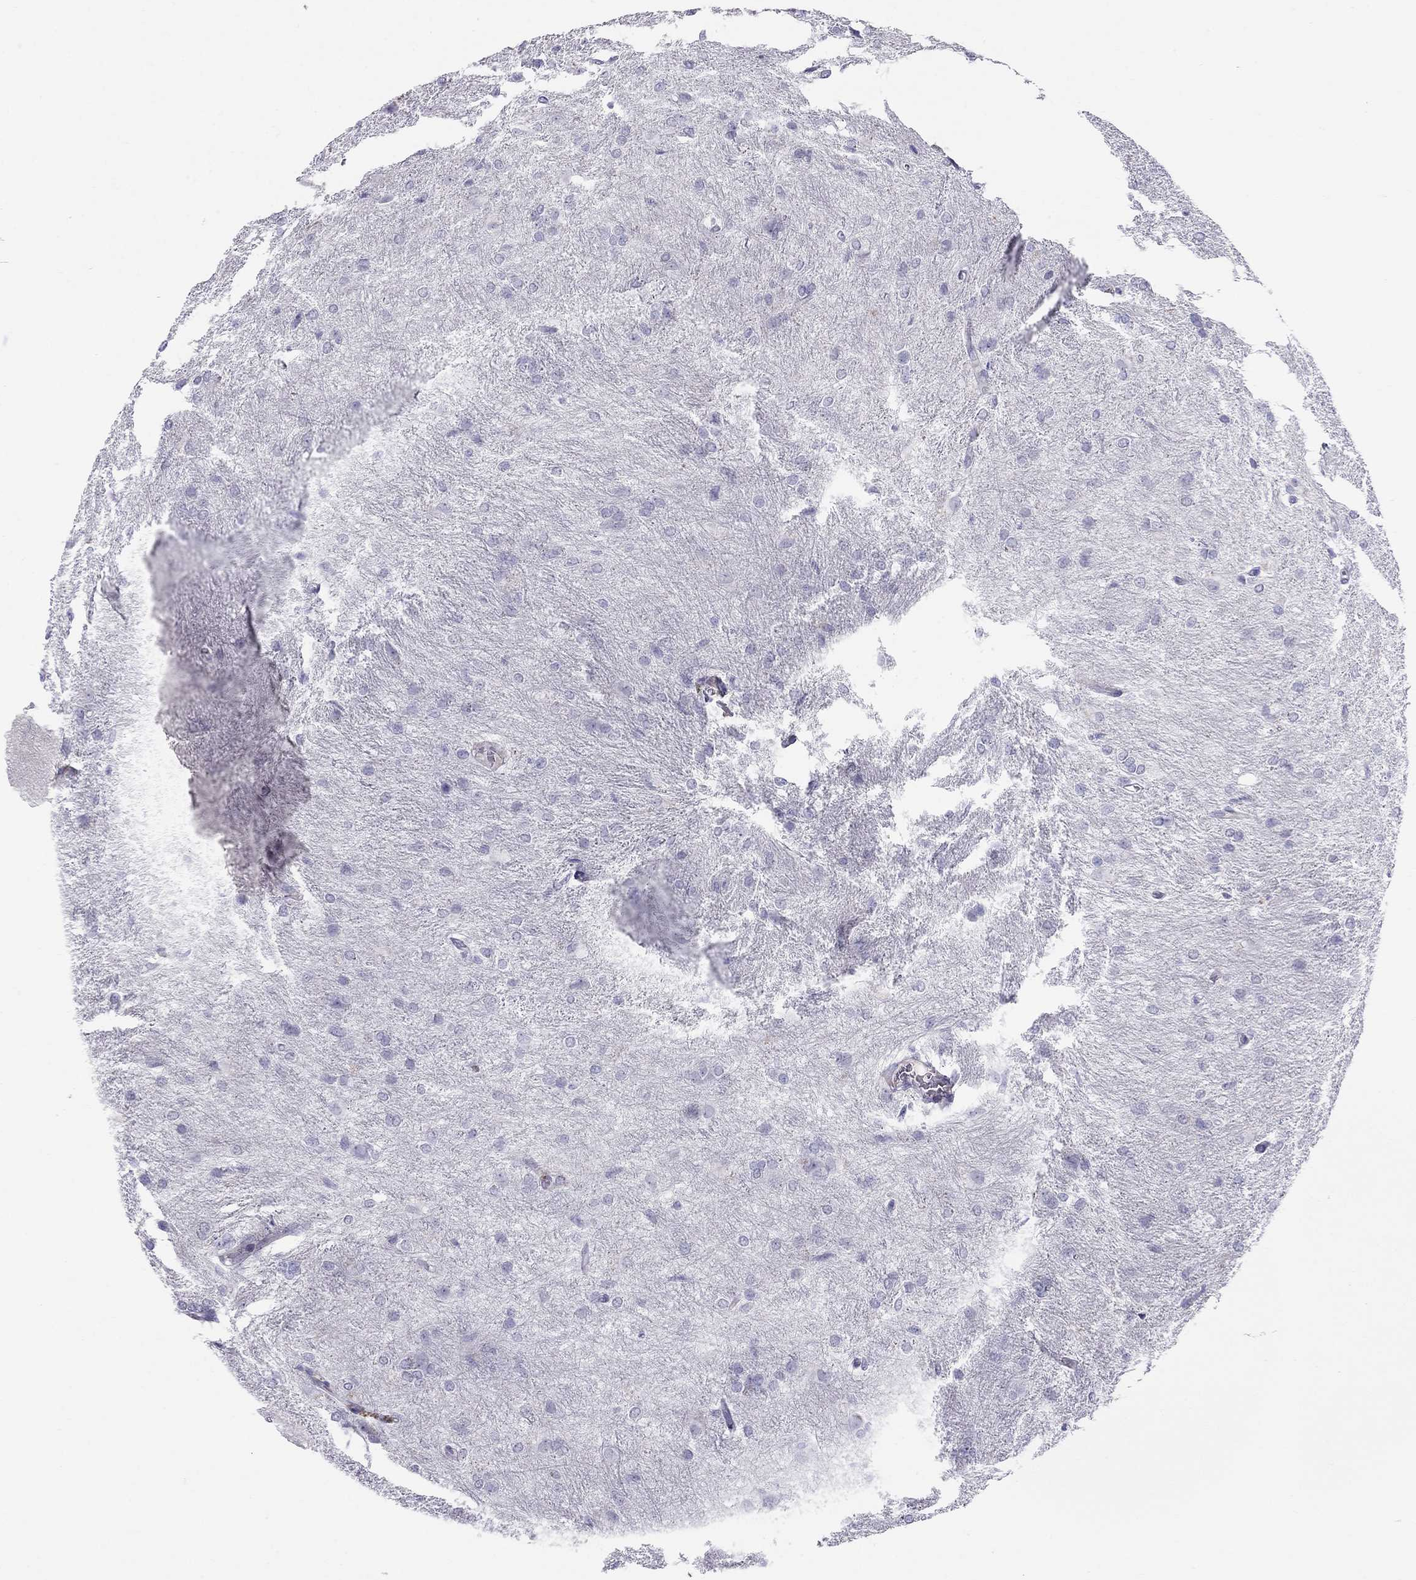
{"staining": {"intensity": "negative", "quantity": "none", "location": "none"}, "tissue": "glioma", "cell_type": "Tumor cells", "image_type": "cancer", "snomed": [{"axis": "morphology", "description": "Glioma, malignant, High grade"}, {"axis": "topography", "description": "Brain"}], "caption": "An immunohistochemistry histopathology image of high-grade glioma (malignant) is shown. There is no staining in tumor cells of high-grade glioma (malignant).", "gene": "SPINT4", "patient": {"sex": "male", "age": 68}}